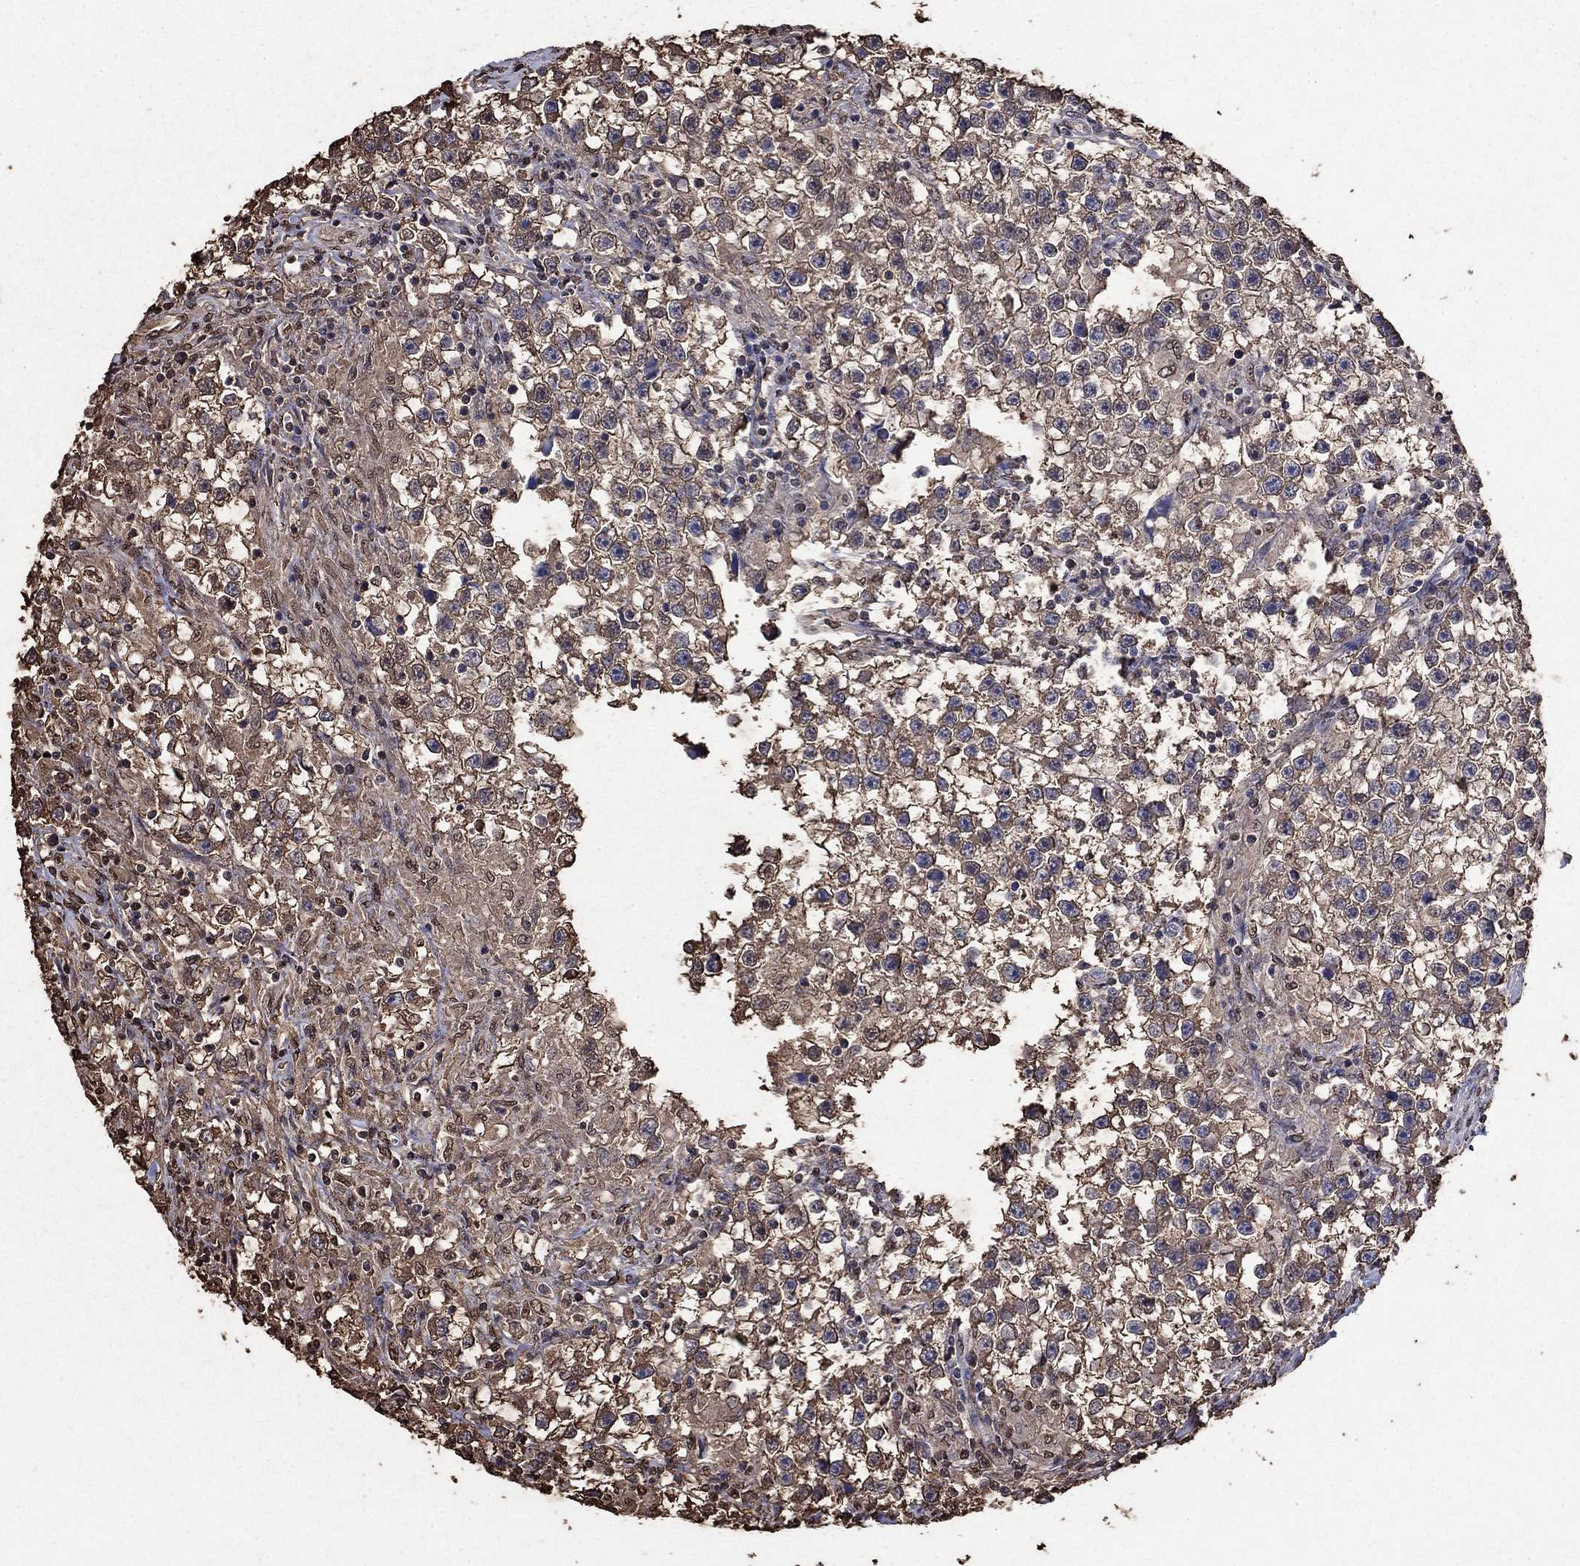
{"staining": {"intensity": "moderate", "quantity": "<25%", "location": "cytoplasmic/membranous"}, "tissue": "testis cancer", "cell_type": "Tumor cells", "image_type": "cancer", "snomed": [{"axis": "morphology", "description": "Seminoma, NOS"}, {"axis": "topography", "description": "Testis"}], "caption": "Protein expression analysis of human testis cancer (seminoma) reveals moderate cytoplasmic/membranous staining in approximately <25% of tumor cells.", "gene": "GAPDH", "patient": {"sex": "male", "age": 59}}